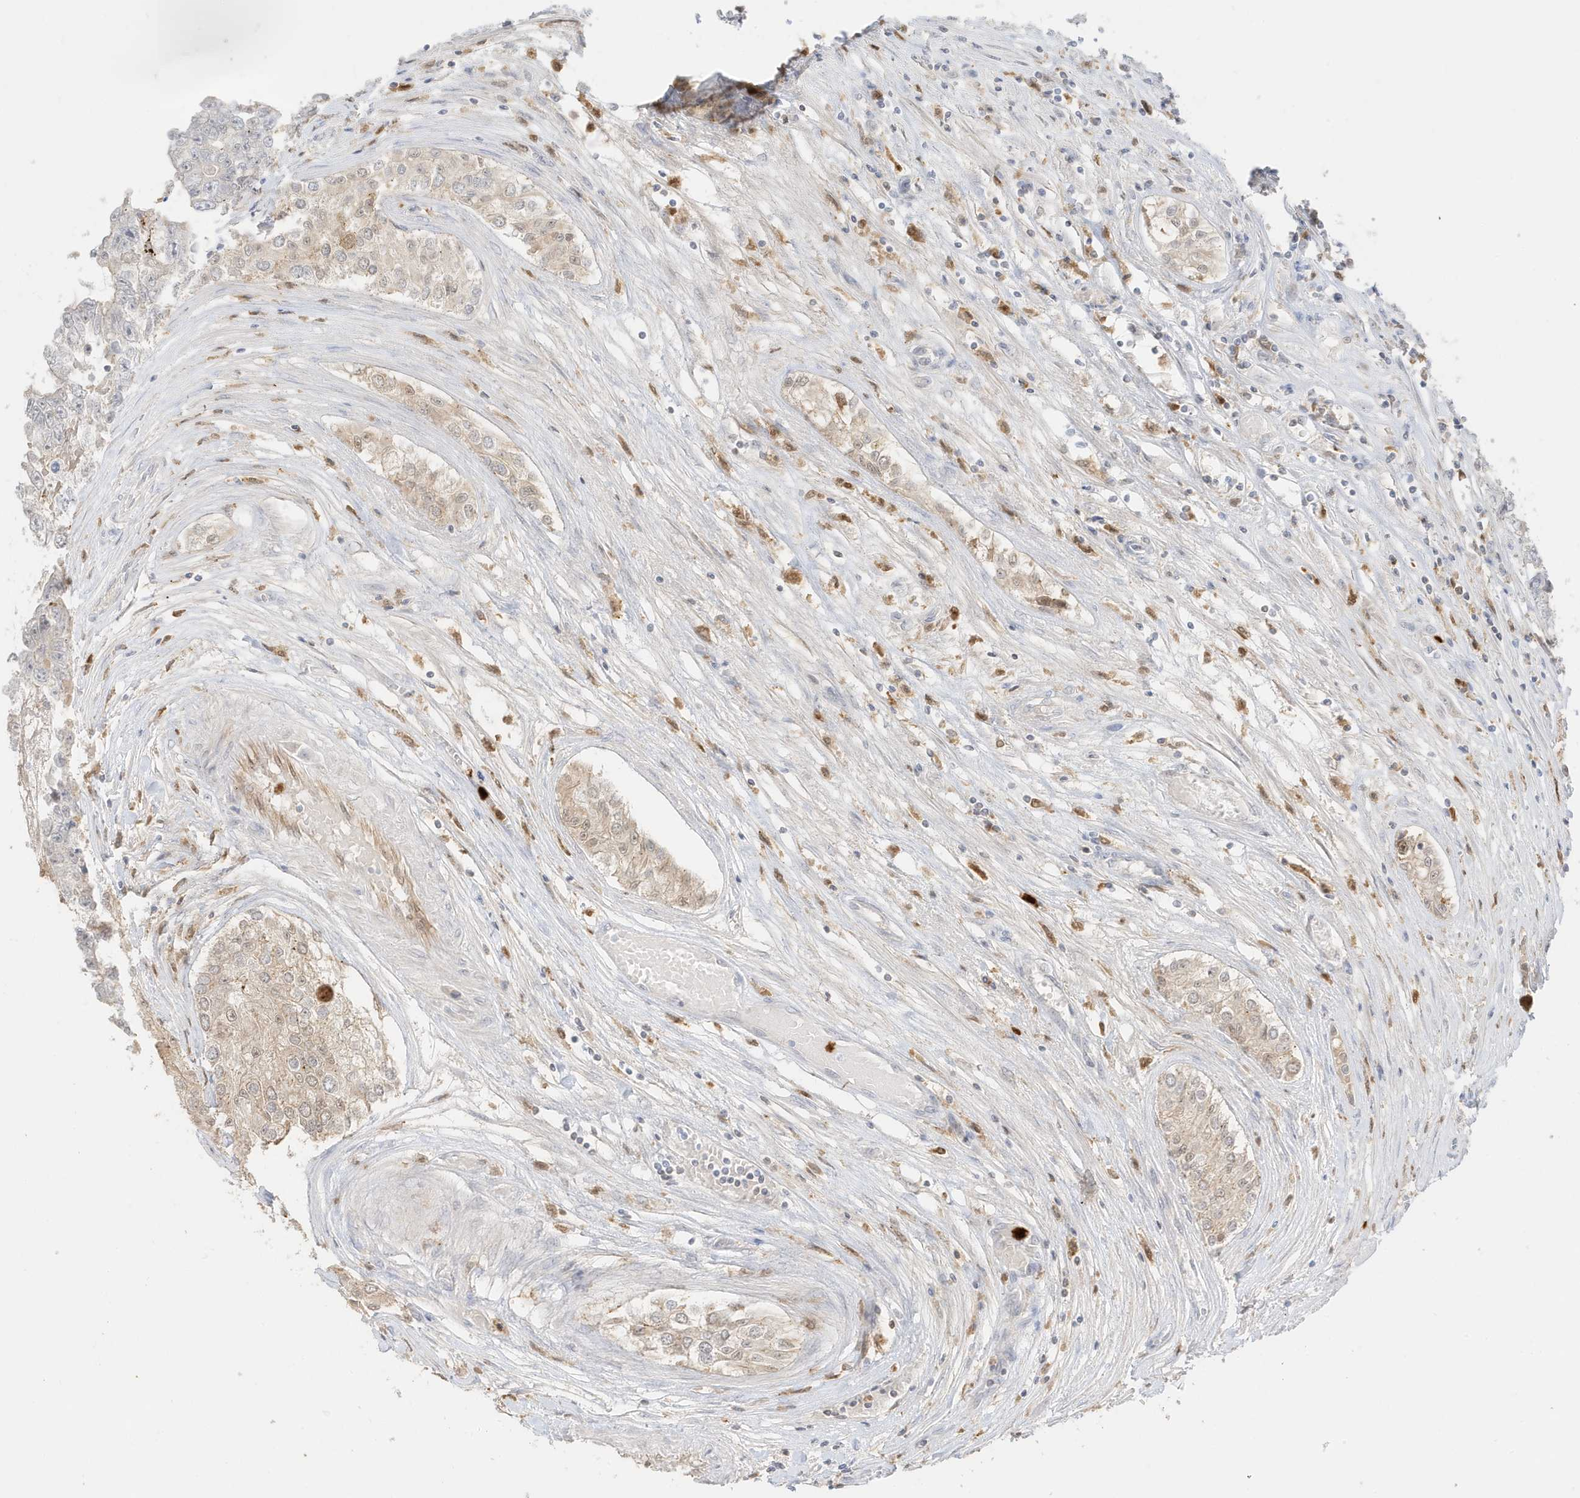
{"staining": {"intensity": "weak", "quantity": "<25%", "location": "nuclear"}, "tissue": "testis cancer", "cell_type": "Tumor cells", "image_type": "cancer", "snomed": [{"axis": "morphology", "description": "Carcinoma, Embryonal, NOS"}, {"axis": "topography", "description": "Testis"}], "caption": "Protein analysis of testis cancer (embryonal carcinoma) shows no significant staining in tumor cells.", "gene": "GCA", "patient": {"sex": "male", "age": 25}}